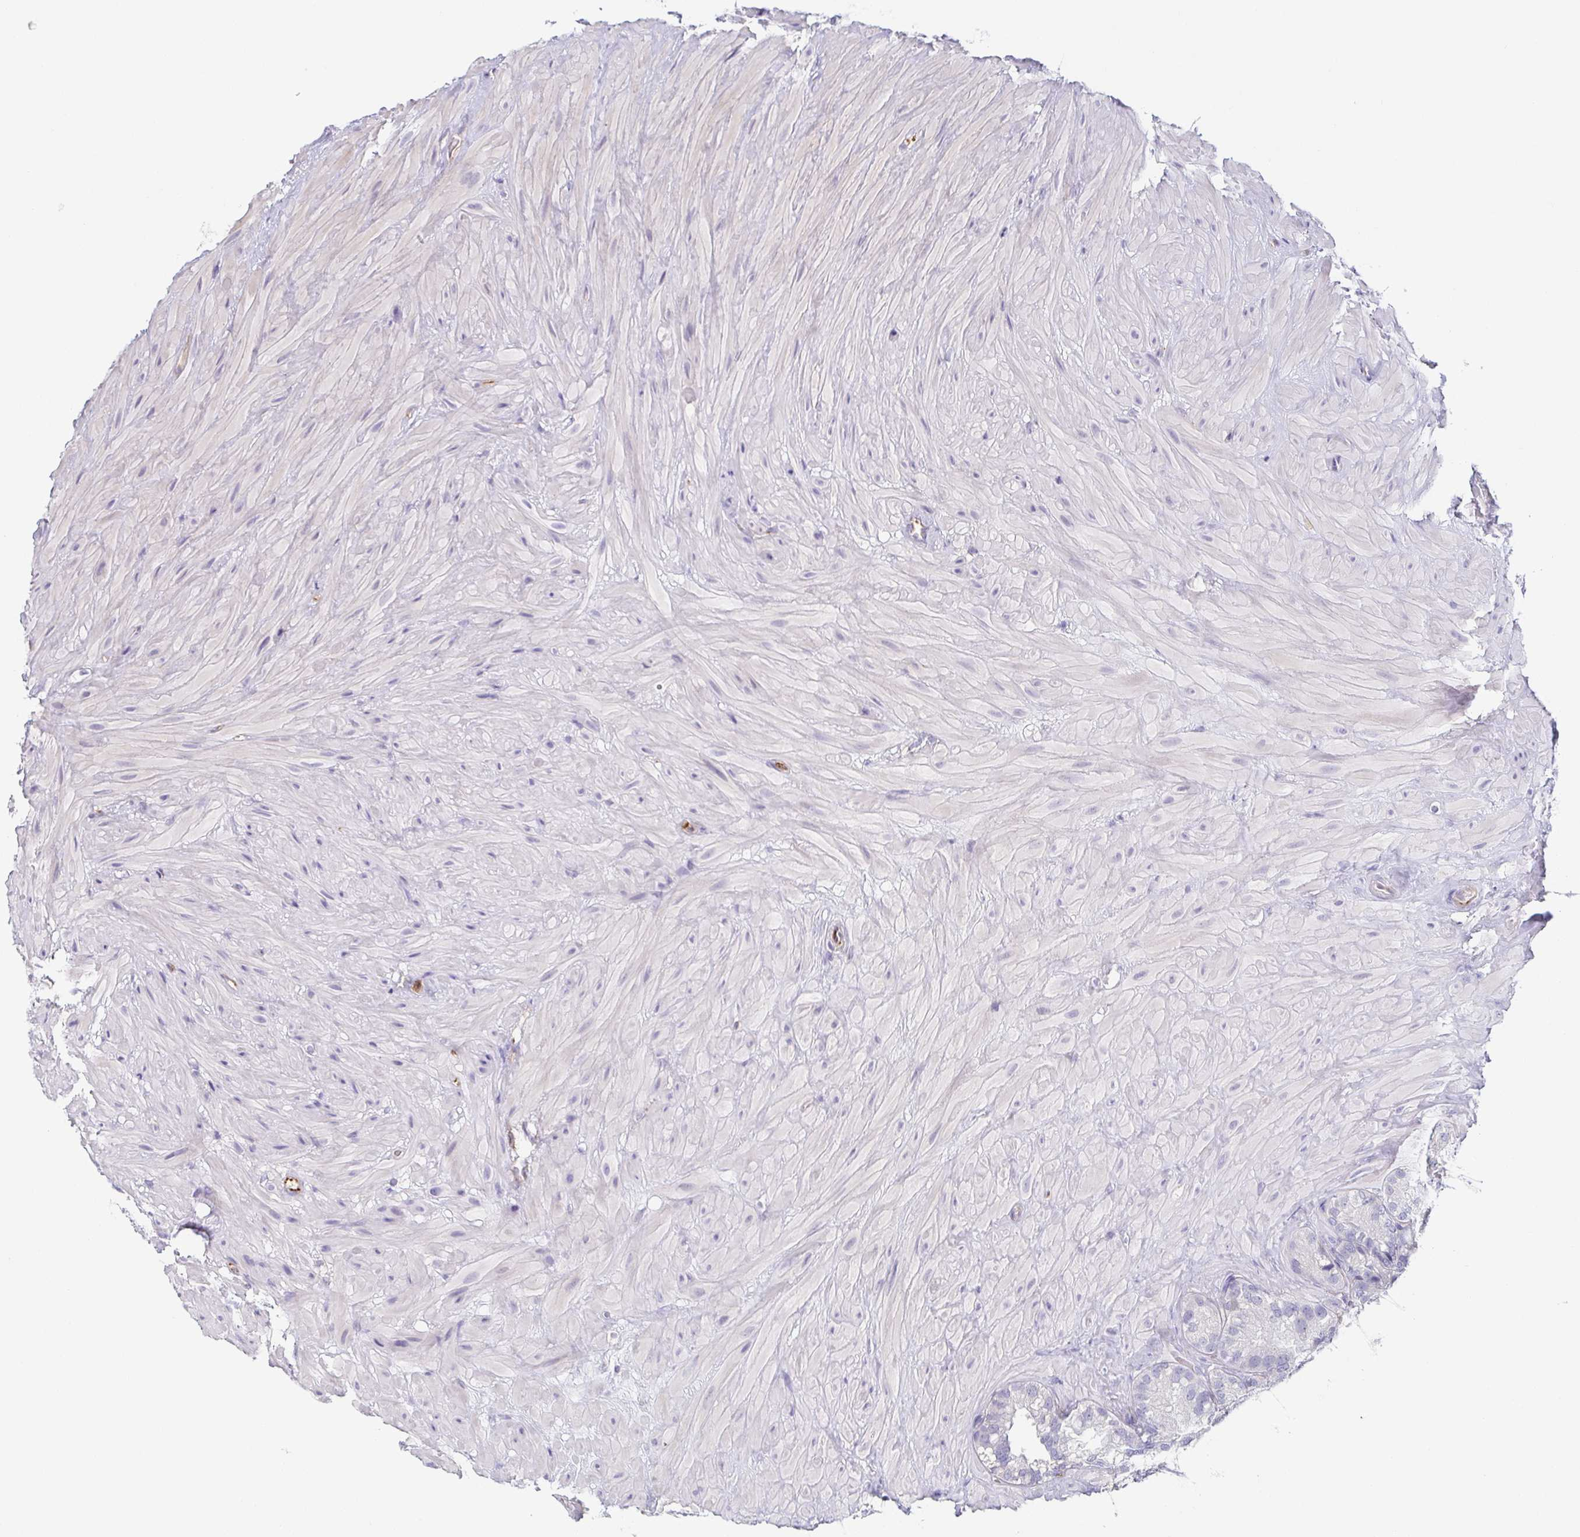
{"staining": {"intensity": "negative", "quantity": "none", "location": "none"}, "tissue": "seminal vesicle", "cell_type": "Glandular cells", "image_type": "normal", "snomed": [{"axis": "morphology", "description": "Normal tissue, NOS"}, {"axis": "topography", "description": "Seminal veicle"}], "caption": "This is a image of IHC staining of unremarkable seminal vesicle, which shows no expression in glandular cells.", "gene": "COL17A1", "patient": {"sex": "male", "age": 60}}